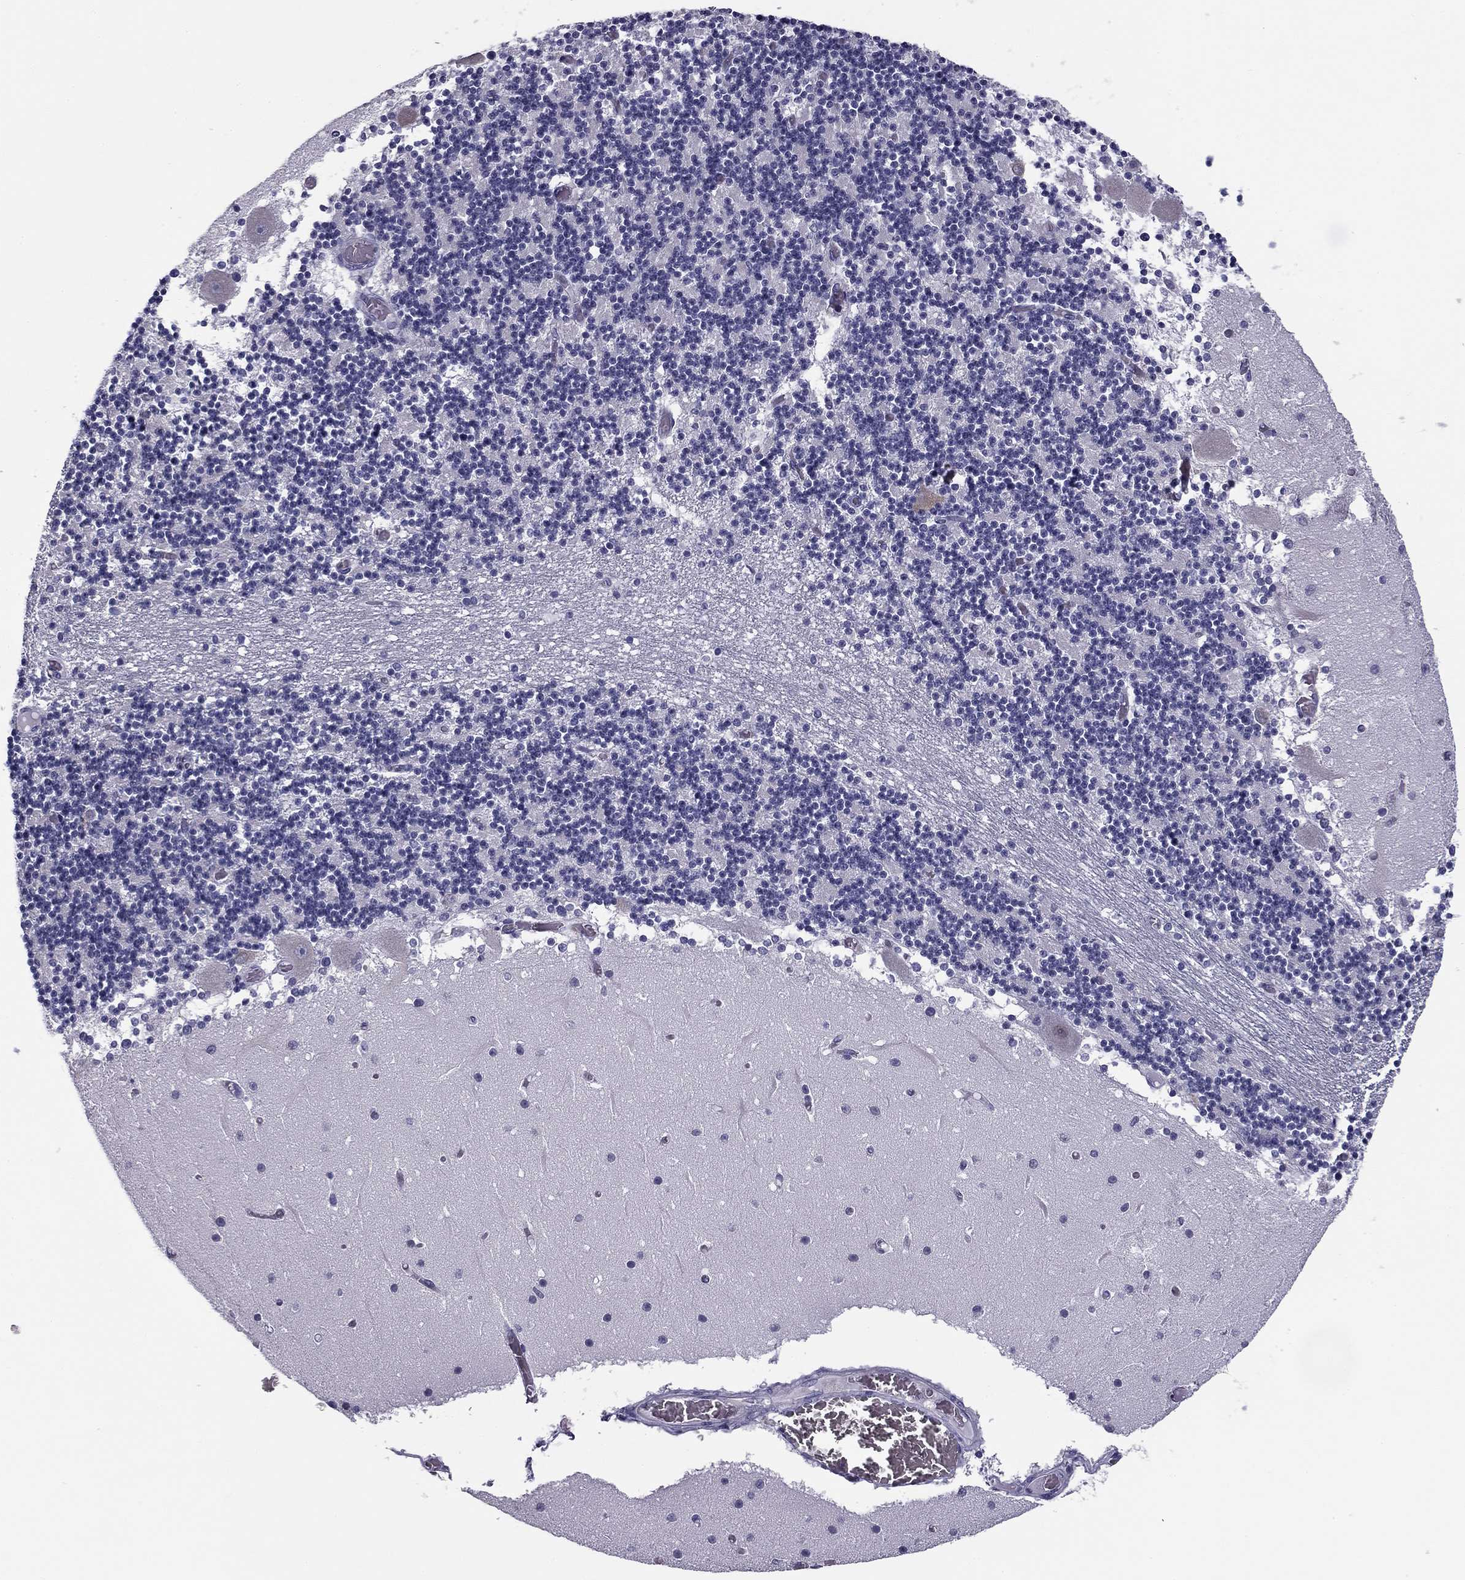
{"staining": {"intensity": "negative", "quantity": "none", "location": "none"}, "tissue": "cerebellum", "cell_type": "Cells in granular layer", "image_type": "normal", "snomed": [{"axis": "morphology", "description": "Normal tissue, NOS"}, {"axis": "topography", "description": "Cerebellum"}], "caption": "Cells in granular layer show no significant protein expression in benign cerebellum. (DAB IHC, high magnification).", "gene": "TMED3", "patient": {"sex": "female", "age": 28}}